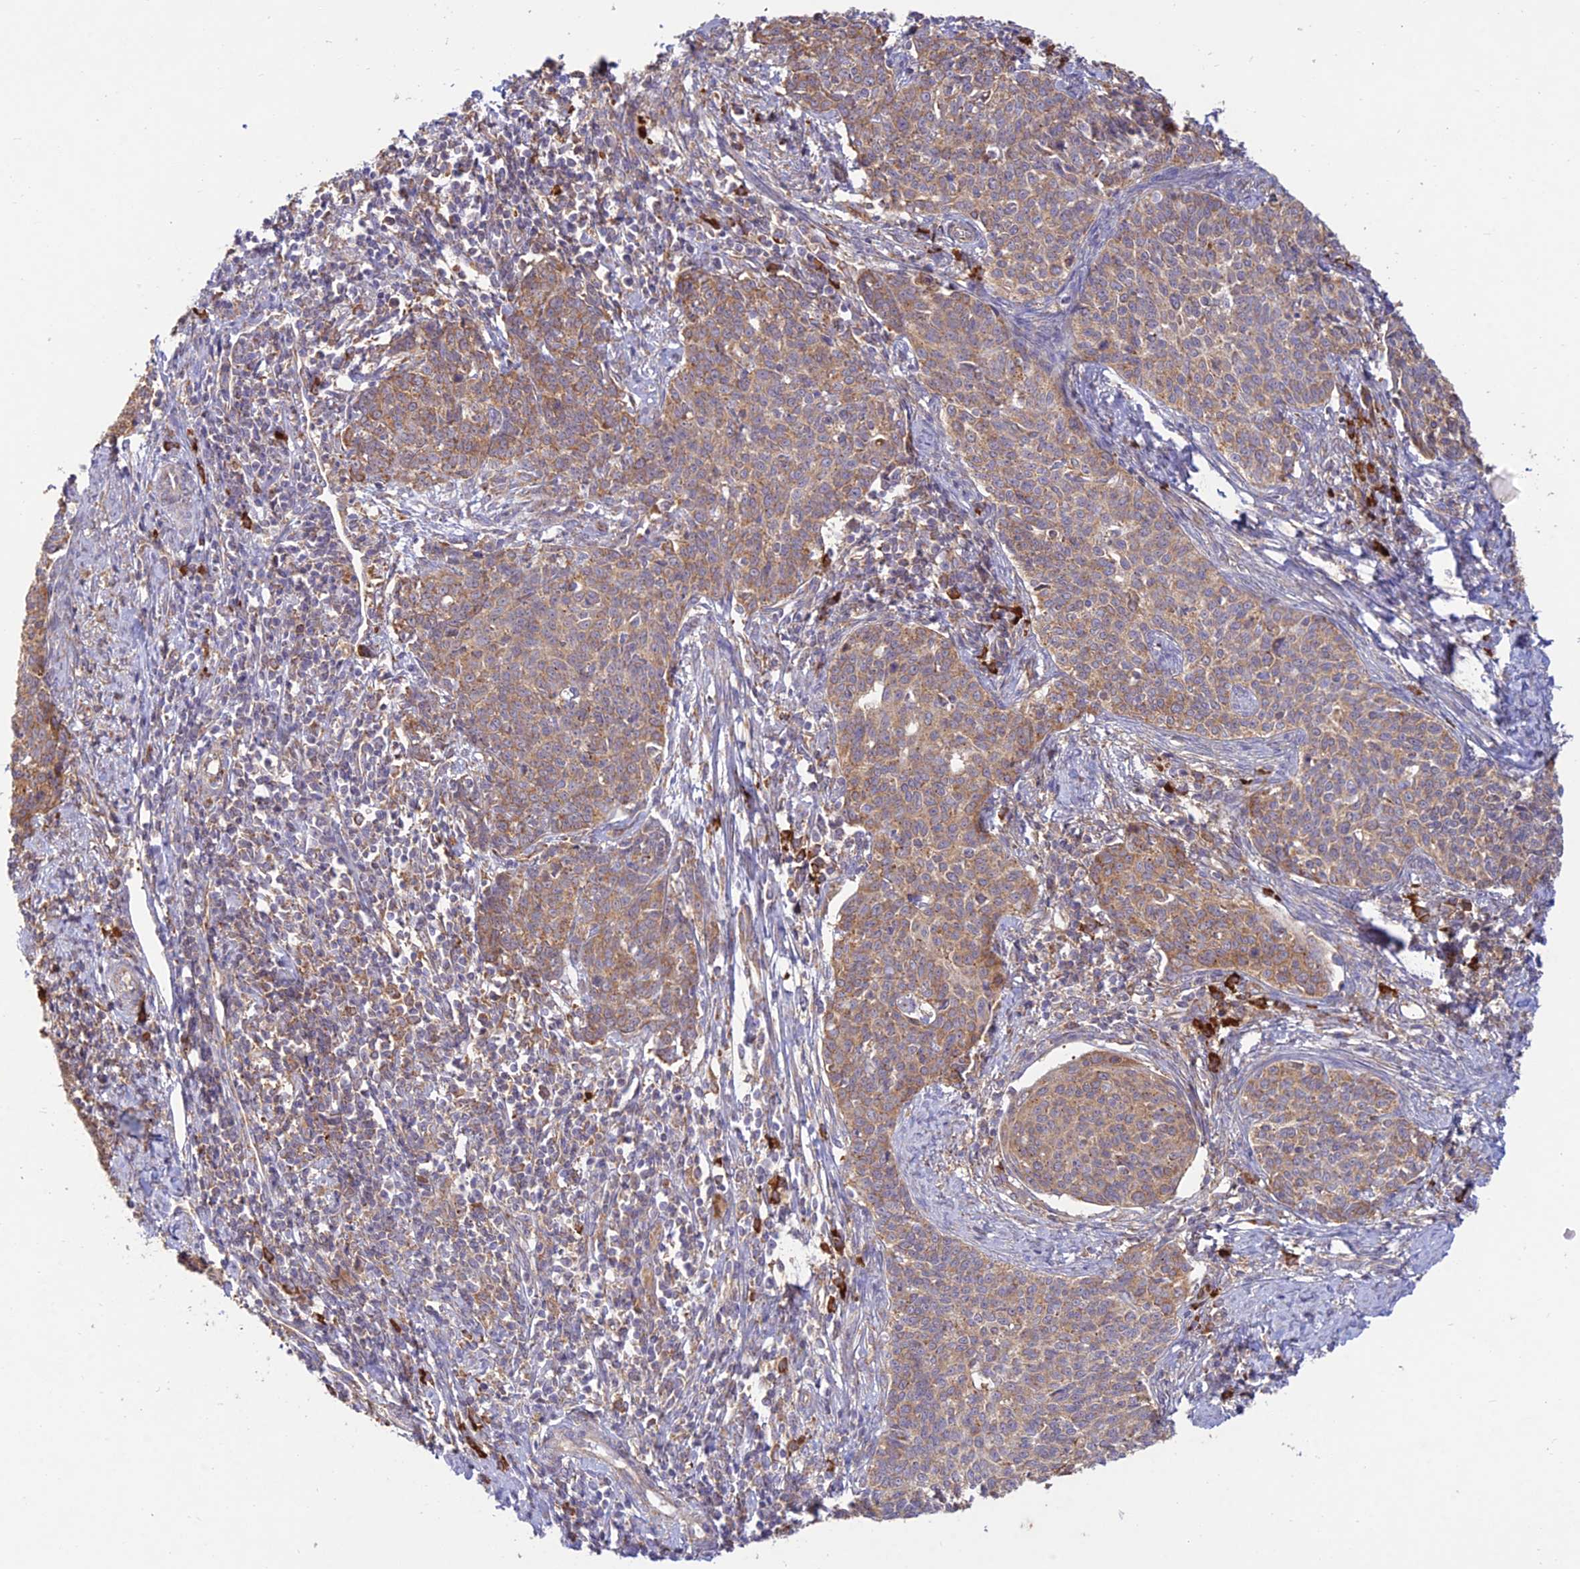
{"staining": {"intensity": "moderate", "quantity": ">75%", "location": "cytoplasmic/membranous"}, "tissue": "cervical cancer", "cell_type": "Tumor cells", "image_type": "cancer", "snomed": [{"axis": "morphology", "description": "Squamous cell carcinoma, NOS"}, {"axis": "topography", "description": "Cervix"}], "caption": "Approximately >75% of tumor cells in human squamous cell carcinoma (cervical) display moderate cytoplasmic/membranous protein expression as visualized by brown immunohistochemical staining.", "gene": "NXNL2", "patient": {"sex": "female", "age": 39}}